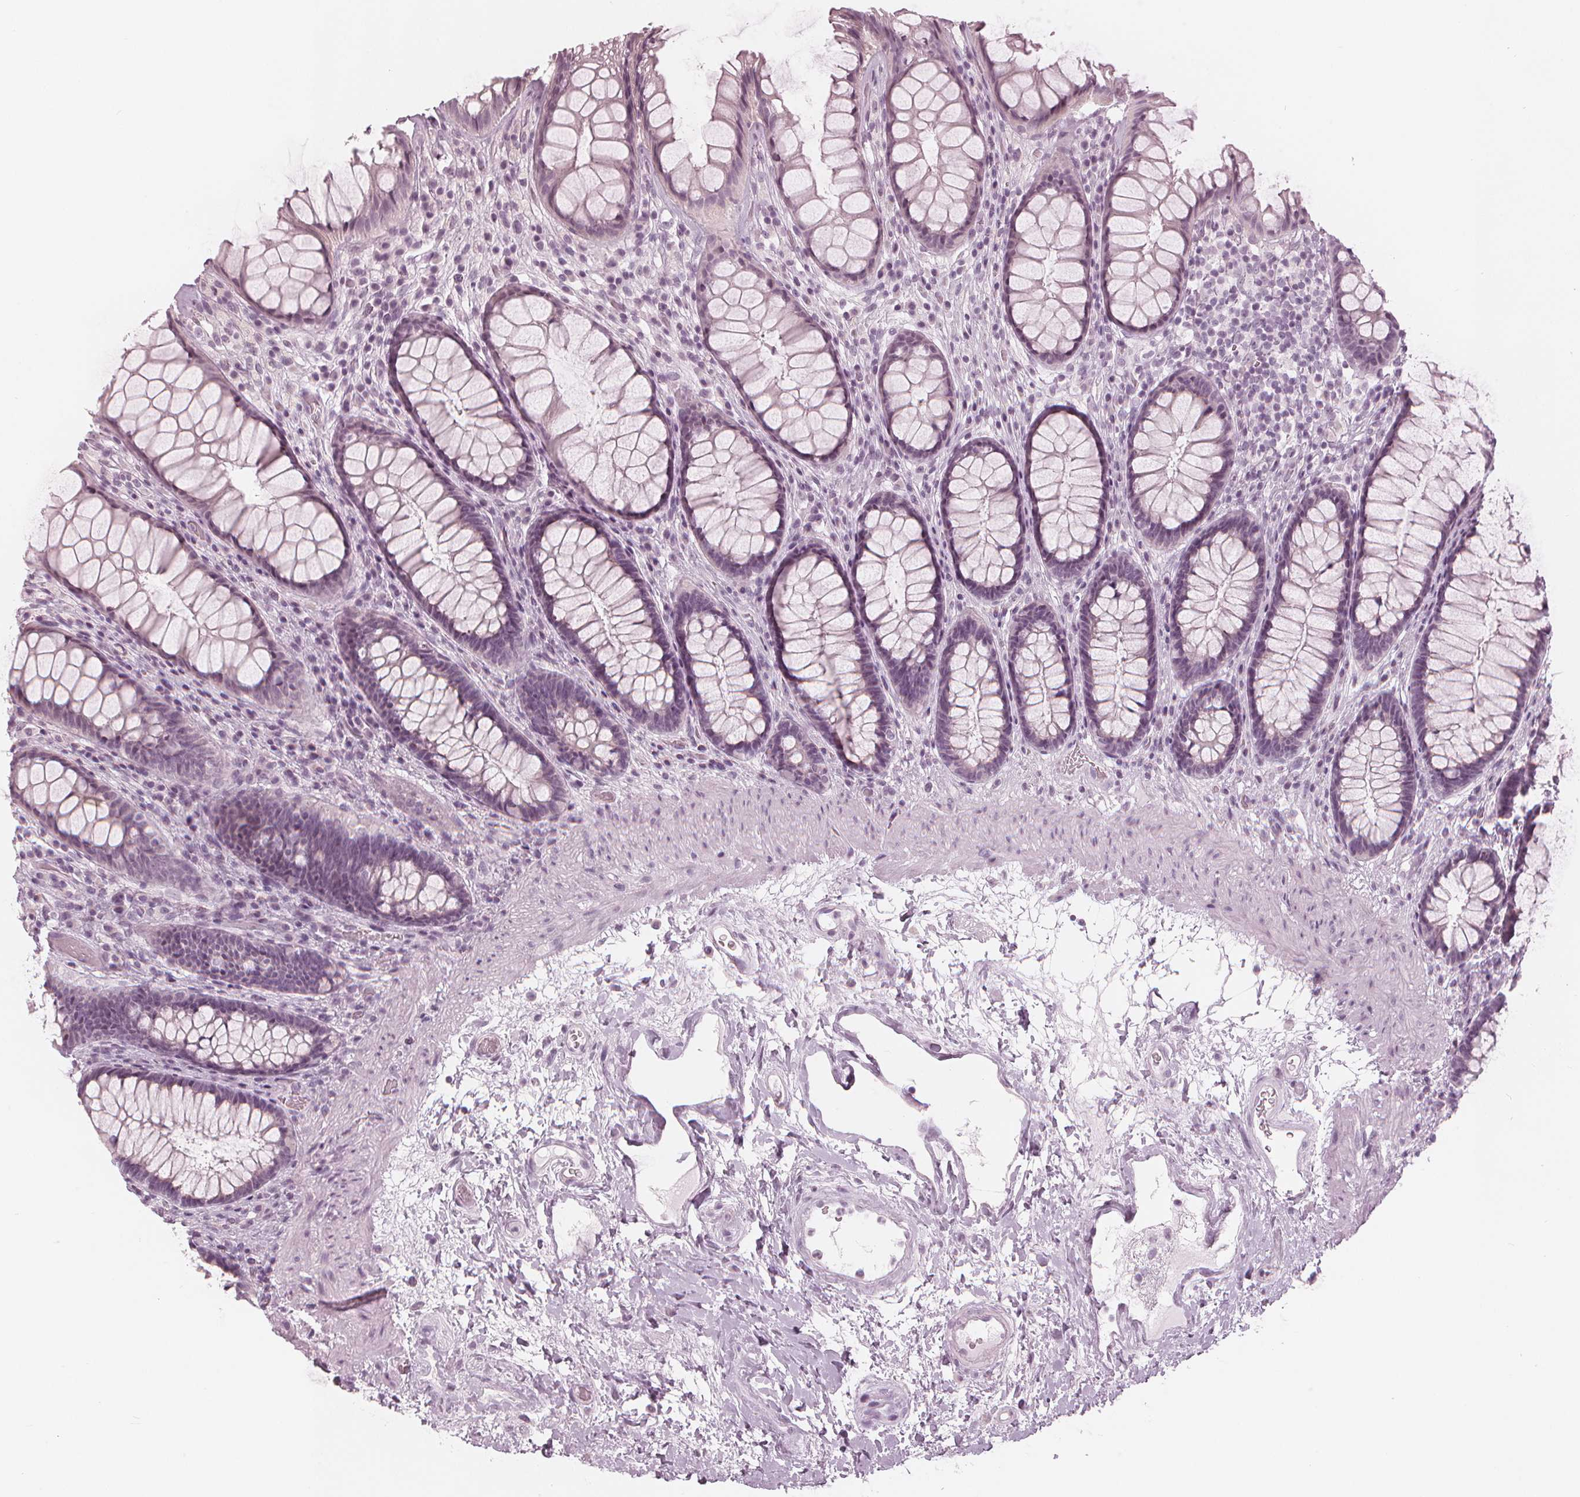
{"staining": {"intensity": "negative", "quantity": "none", "location": "none"}, "tissue": "rectum", "cell_type": "Glandular cells", "image_type": "normal", "snomed": [{"axis": "morphology", "description": "Normal tissue, NOS"}, {"axis": "topography", "description": "Rectum"}], "caption": "DAB immunohistochemical staining of normal human rectum shows no significant positivity in glandular cells. Nuclei are stained in blue.", "gene": "PAEP", "patient": {"sex": "male", "age": 72}}